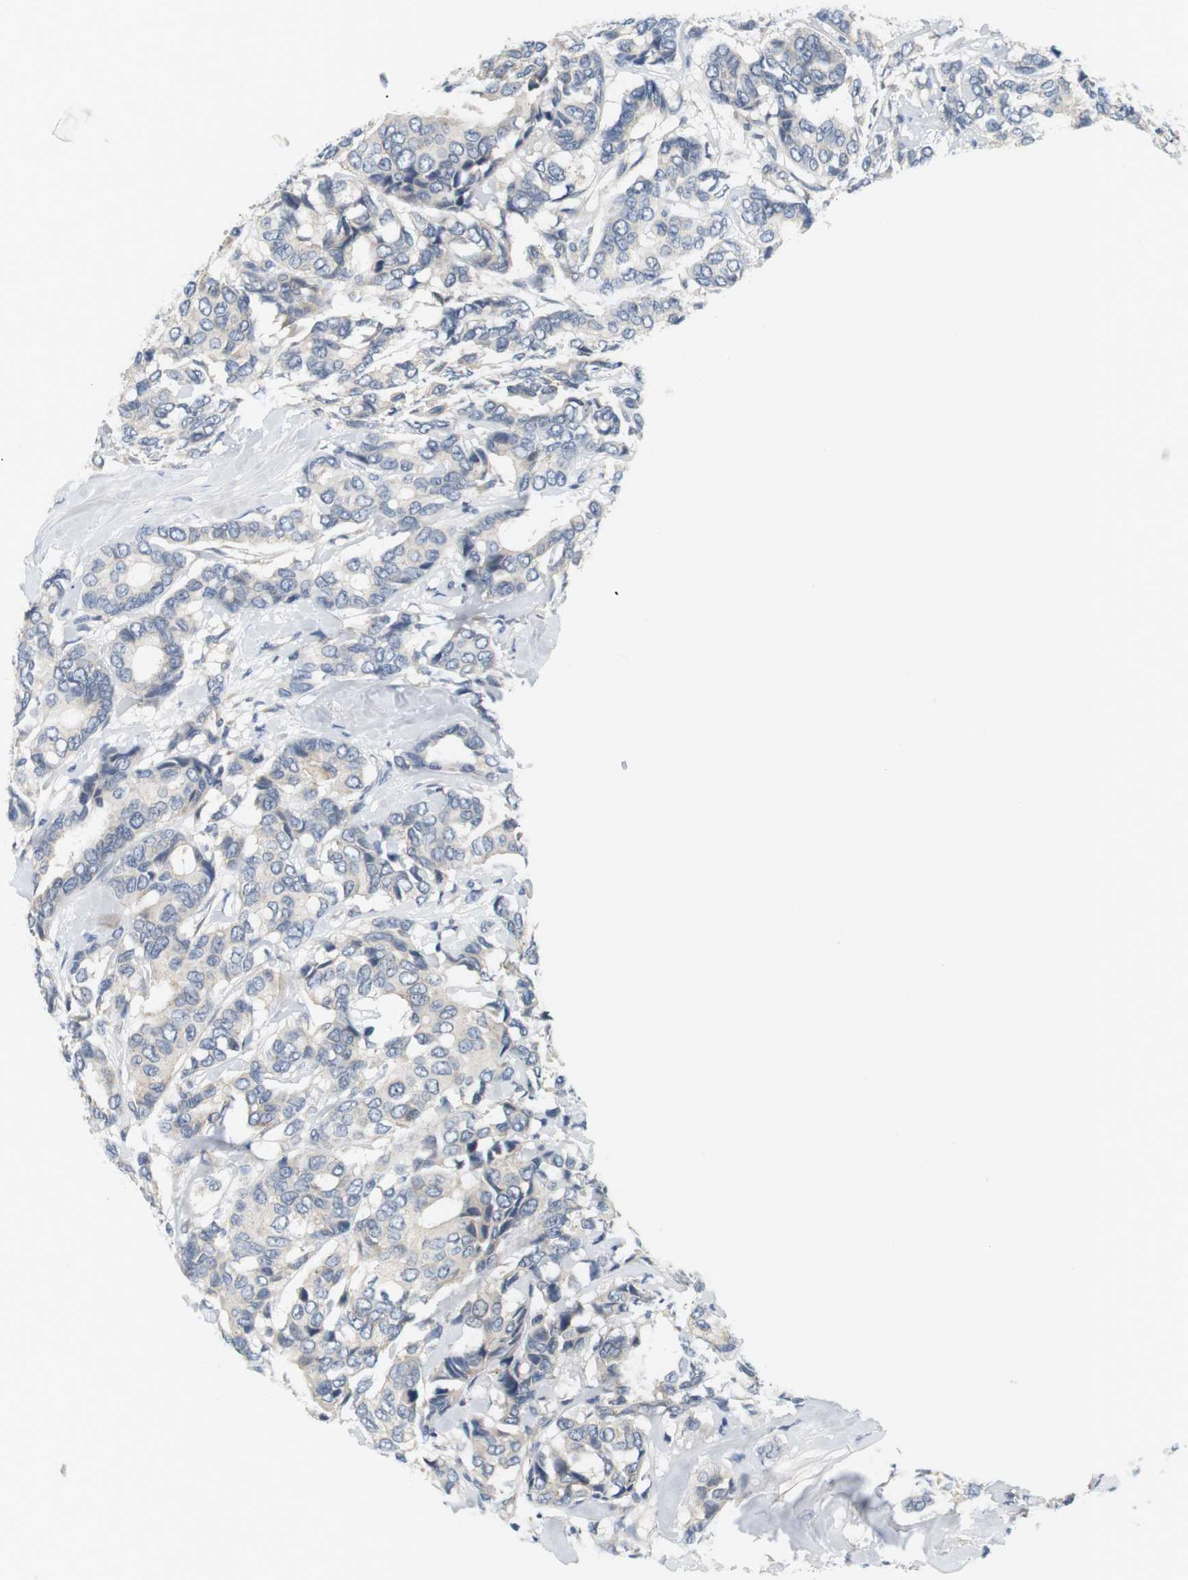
{"staining": {"intensity": "negative", "quantity": "none", "location": "none"}, "tissue": "breast cancer", "cell_type": "Tumor cells", "image_type": "cancer", "snomed": [{"axis": "morphology", "description": "Duct carcinoma"}, {"axis": "topography", "description": "Breast"}], "caption": "Immunohistochemistry photomicrograph of neoplastic tissue: human breast infiltrating ductal carcinoma stained with DAB (3,3'-diaminobenzidine) exhibits no significant protein positivity in tumor cells.", "gene": "EVA1C", "patient": {"sex": "female", "age": 87}}